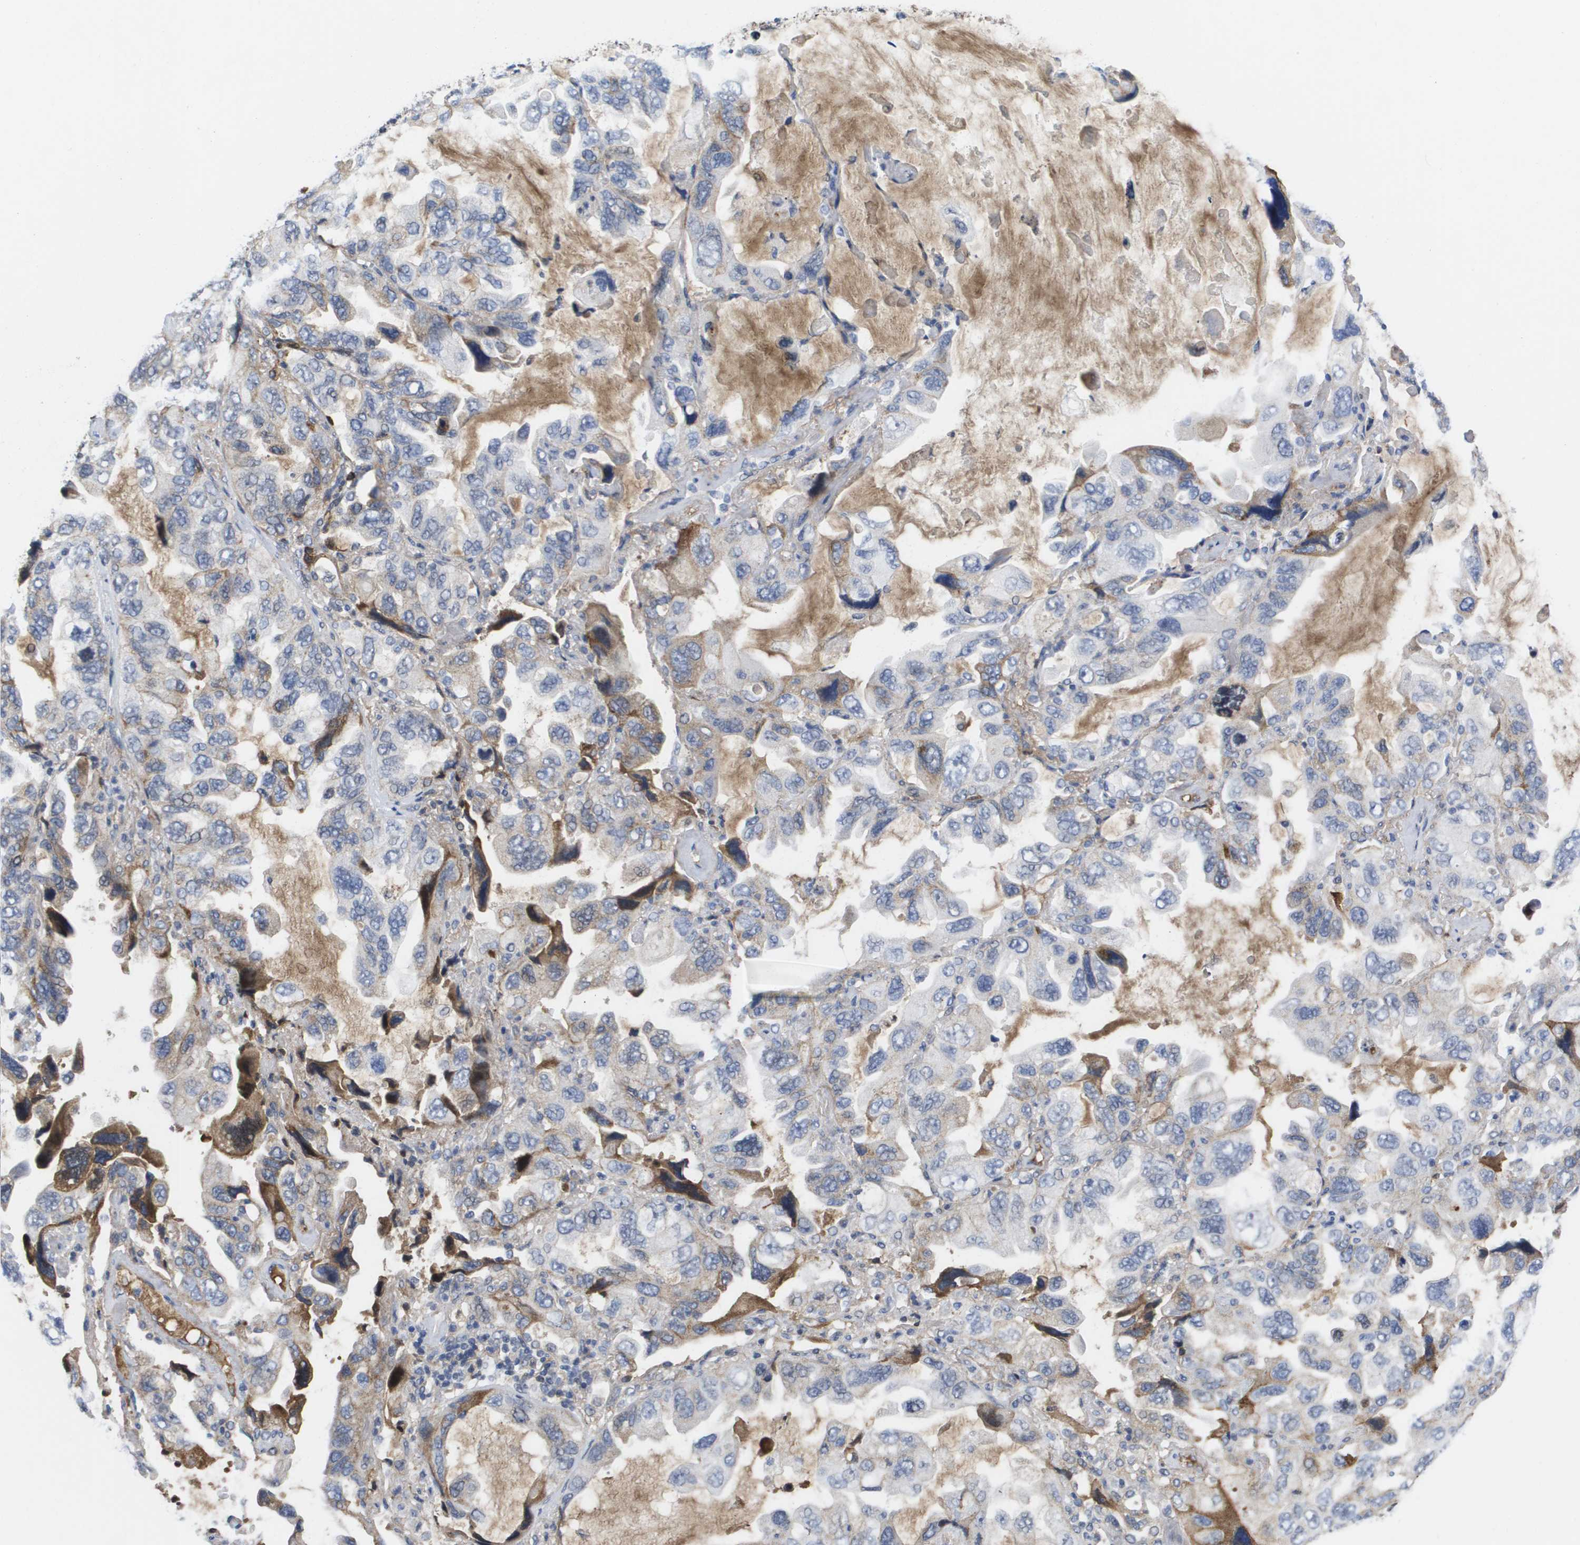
{"staining": {"intensity": "weak", "quantity": "<25%", "location": "cytoplasmic/membranous"}, "tissue": "lung cancer", "cell_type": "Tumor cells", "image_type": "cancer", "snomed": [{"axis": "morphology", "description": "Squamous cell carcinoma, NOS"}, {"axis": "topography", "description": "Lung"}], "caption": "Photomicrograph shows no significant protein positivity in tumor cells of squamous cell carcinoma (lung). (Stains: DAB (3,3'-diaminobenzidine) immunohistochemistry (IHC) with hematoxylin counter stain, Microscopy: brightfield microscopy at high magnification).", "gene": "SERPINC1", "patient": {"sex": "female", "age": 73}}